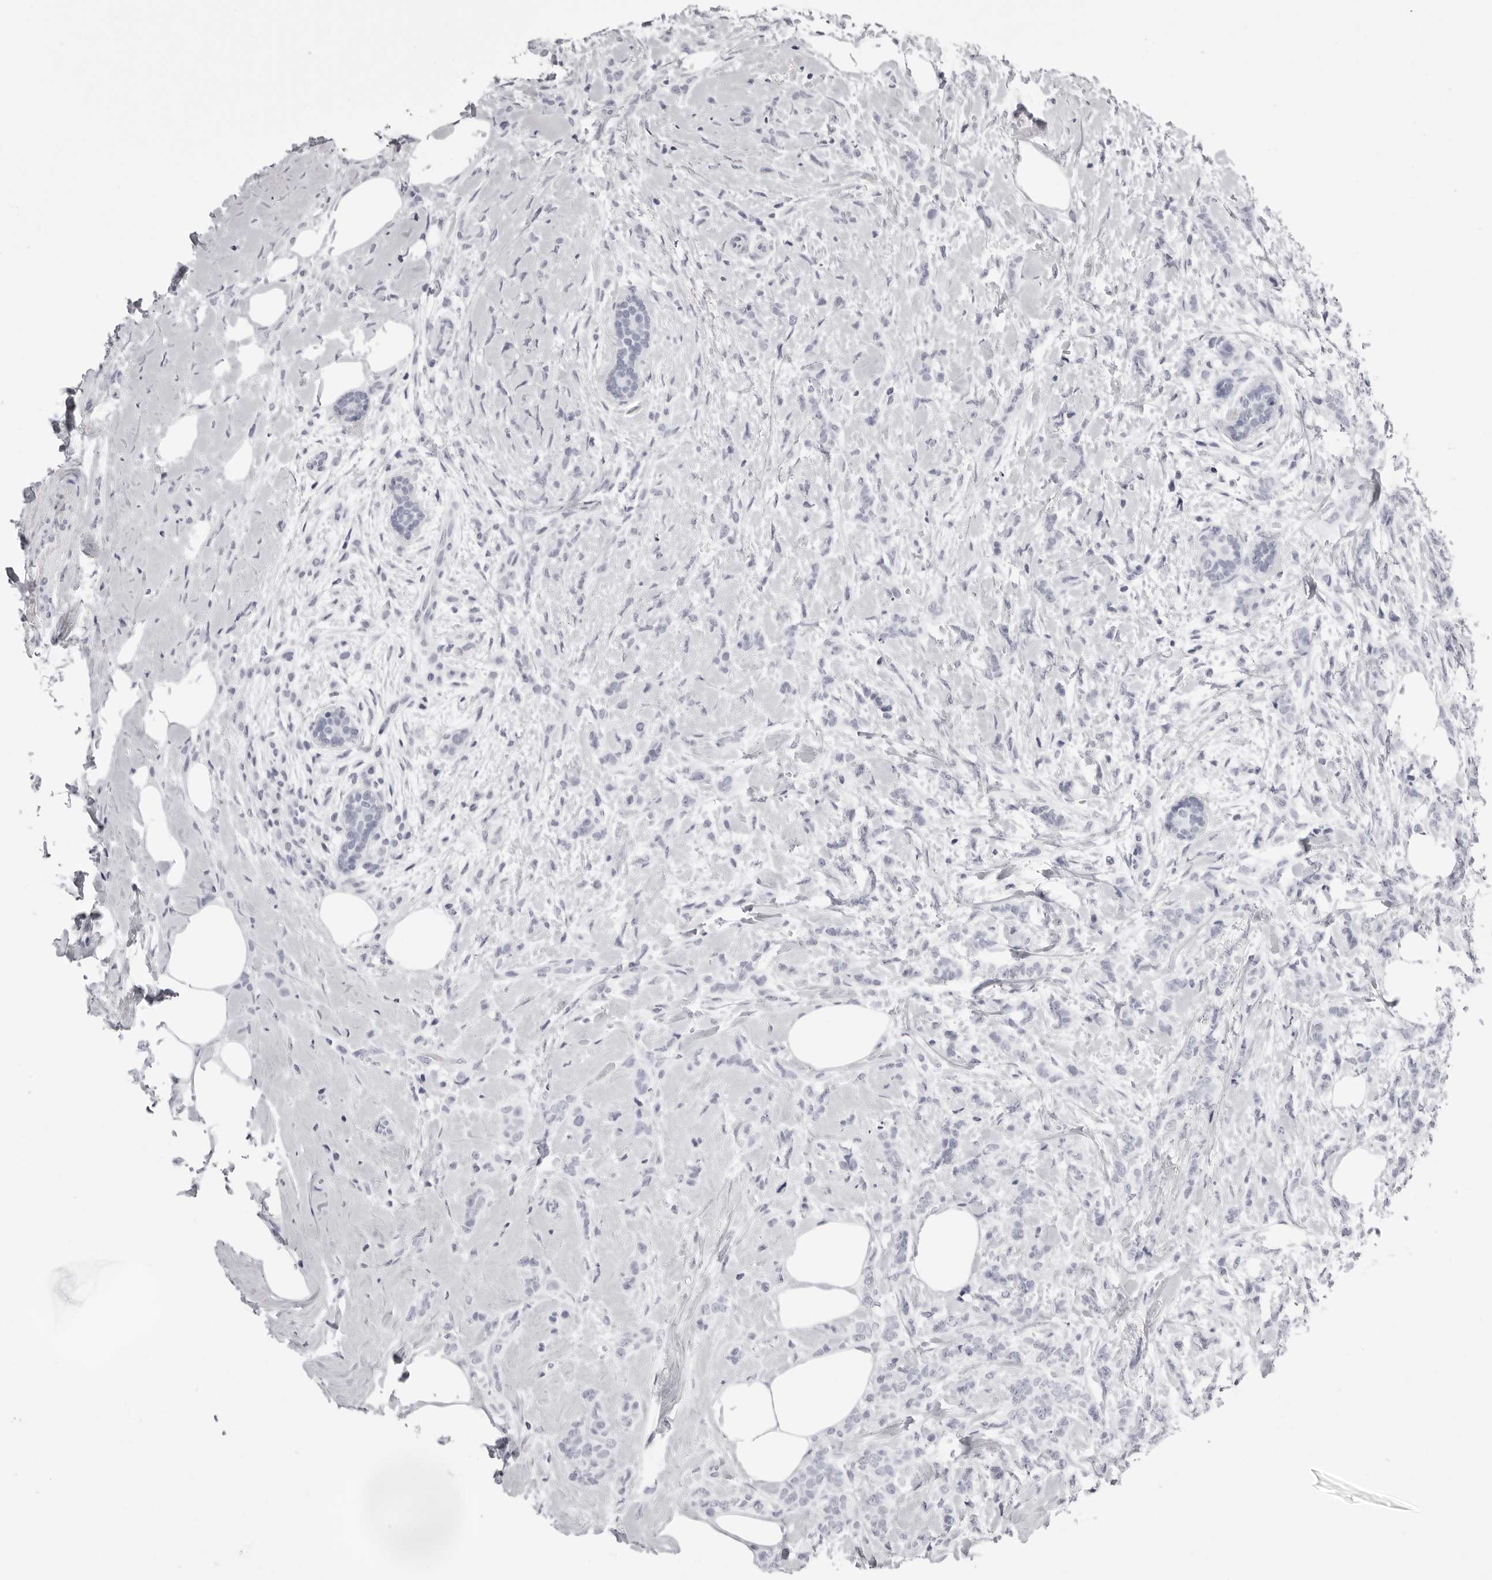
{"staining": {"intensity": "negative", "quantity": "none", "location": "none"}, "tissue": "breast cancer", "cell_type": "Tumor cells", "image_type": "cancer", "snomed": [{"axis": "morphology", "description": "Lobular carcinoma, in situ"}, {"axis": "morphology", "description": "Lobular carcinoma"}, {"axis": "topography", "description": "Breast"}], "caption": "This is an IHC micrograph of breast cancer. There is no expression in tumor cells.", "gene": "RHO", "patient": {"sex": "female", "age": 41}}